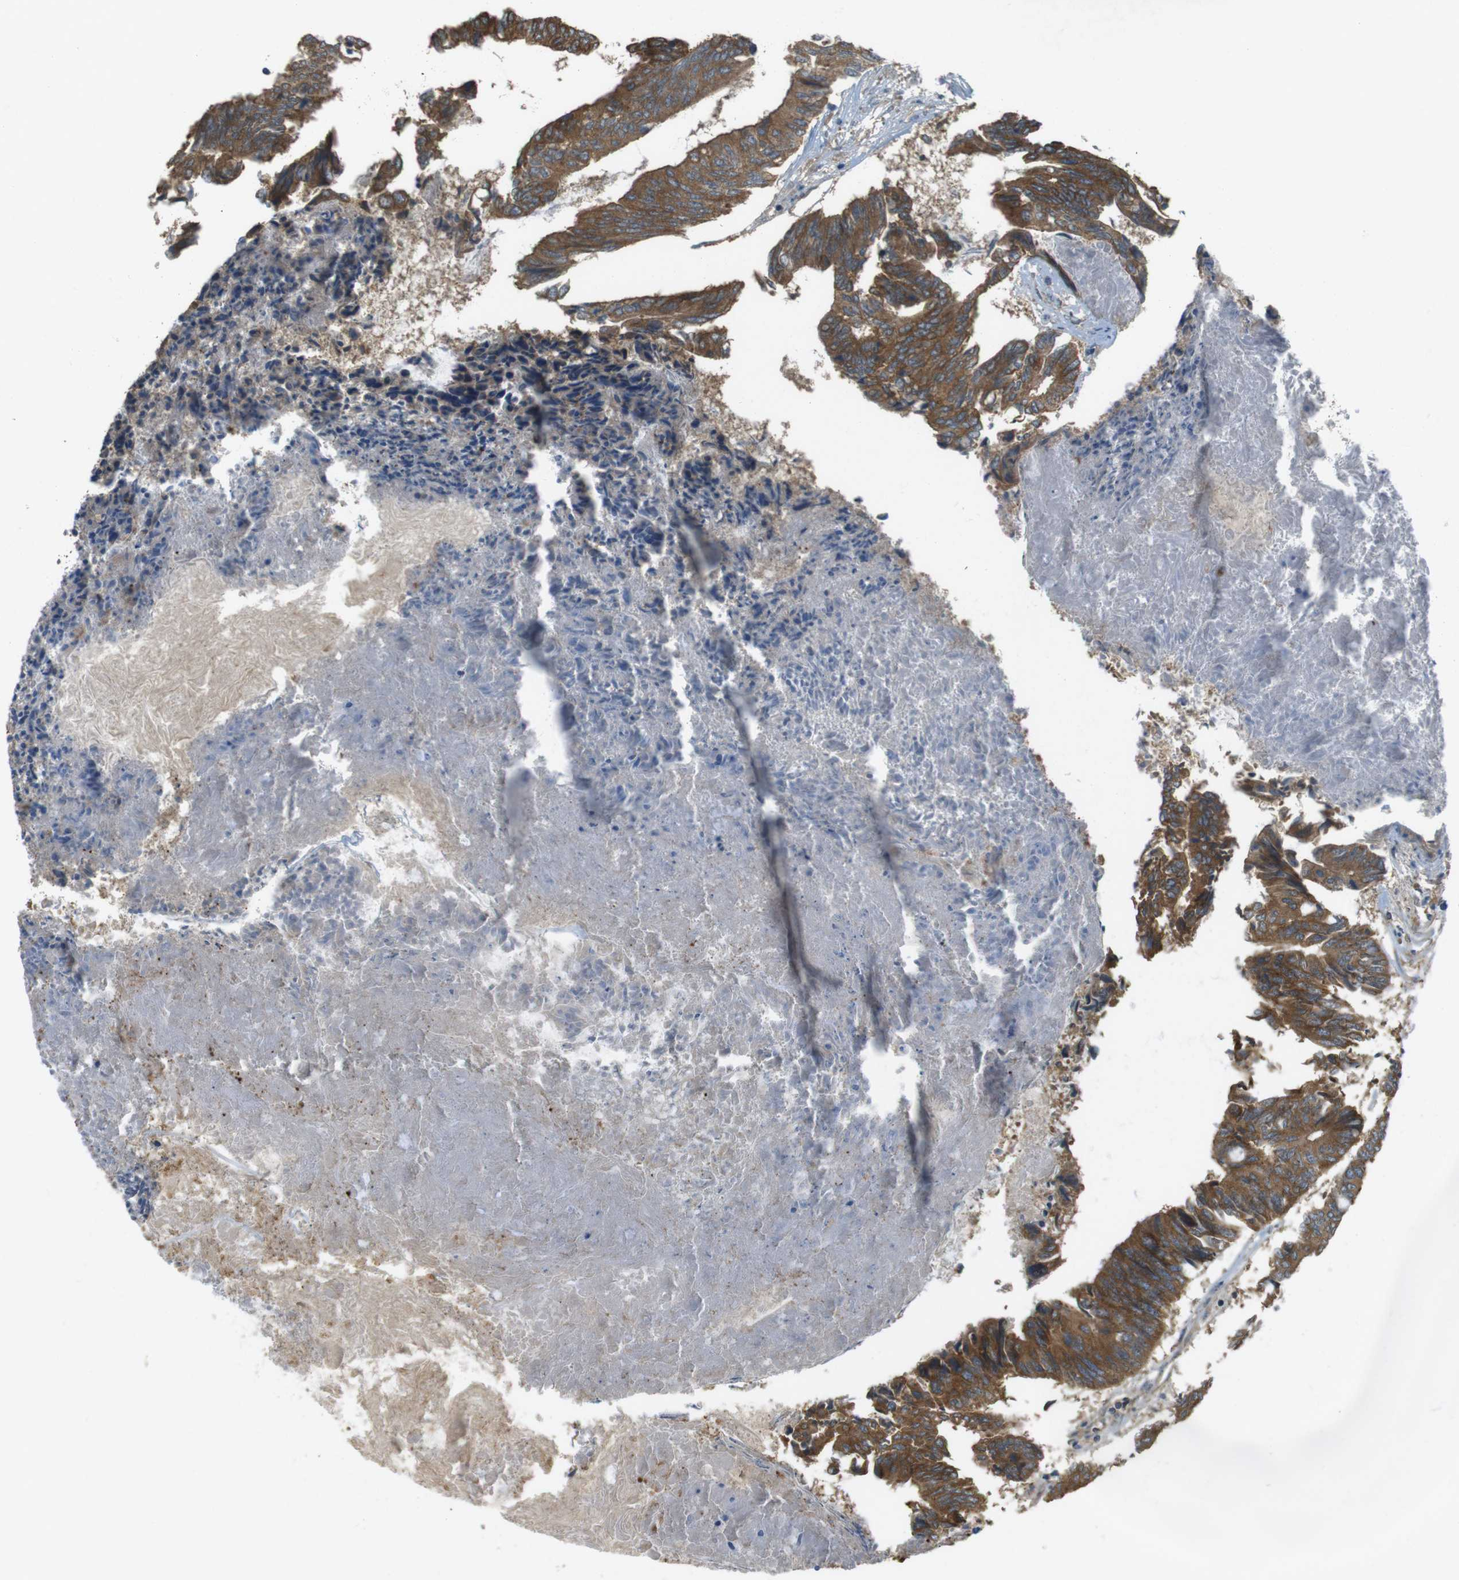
{"staining": {"intensity": "moderate", "quantity": ">75%", "location": "cytoplasmic/membranous"}, "tissue": "colorectal cancer", "cell_type": "Tumor cells", "image_type": "cancer", "snomed": [{"axis": "morphology", "description": "Adenocarcinoma, NOS"}, {"axis": "topography", "description": "Rectum"}], "caption": "Approximately >75% of tumor cells in human colorectal adenocarcinoma show moderate cytoplasmic/membranous protein staining as visualized by brown immunohistochemical staining.", "gene": "ZDHHC20", "patient": {"sex": "male", "age": 63}}